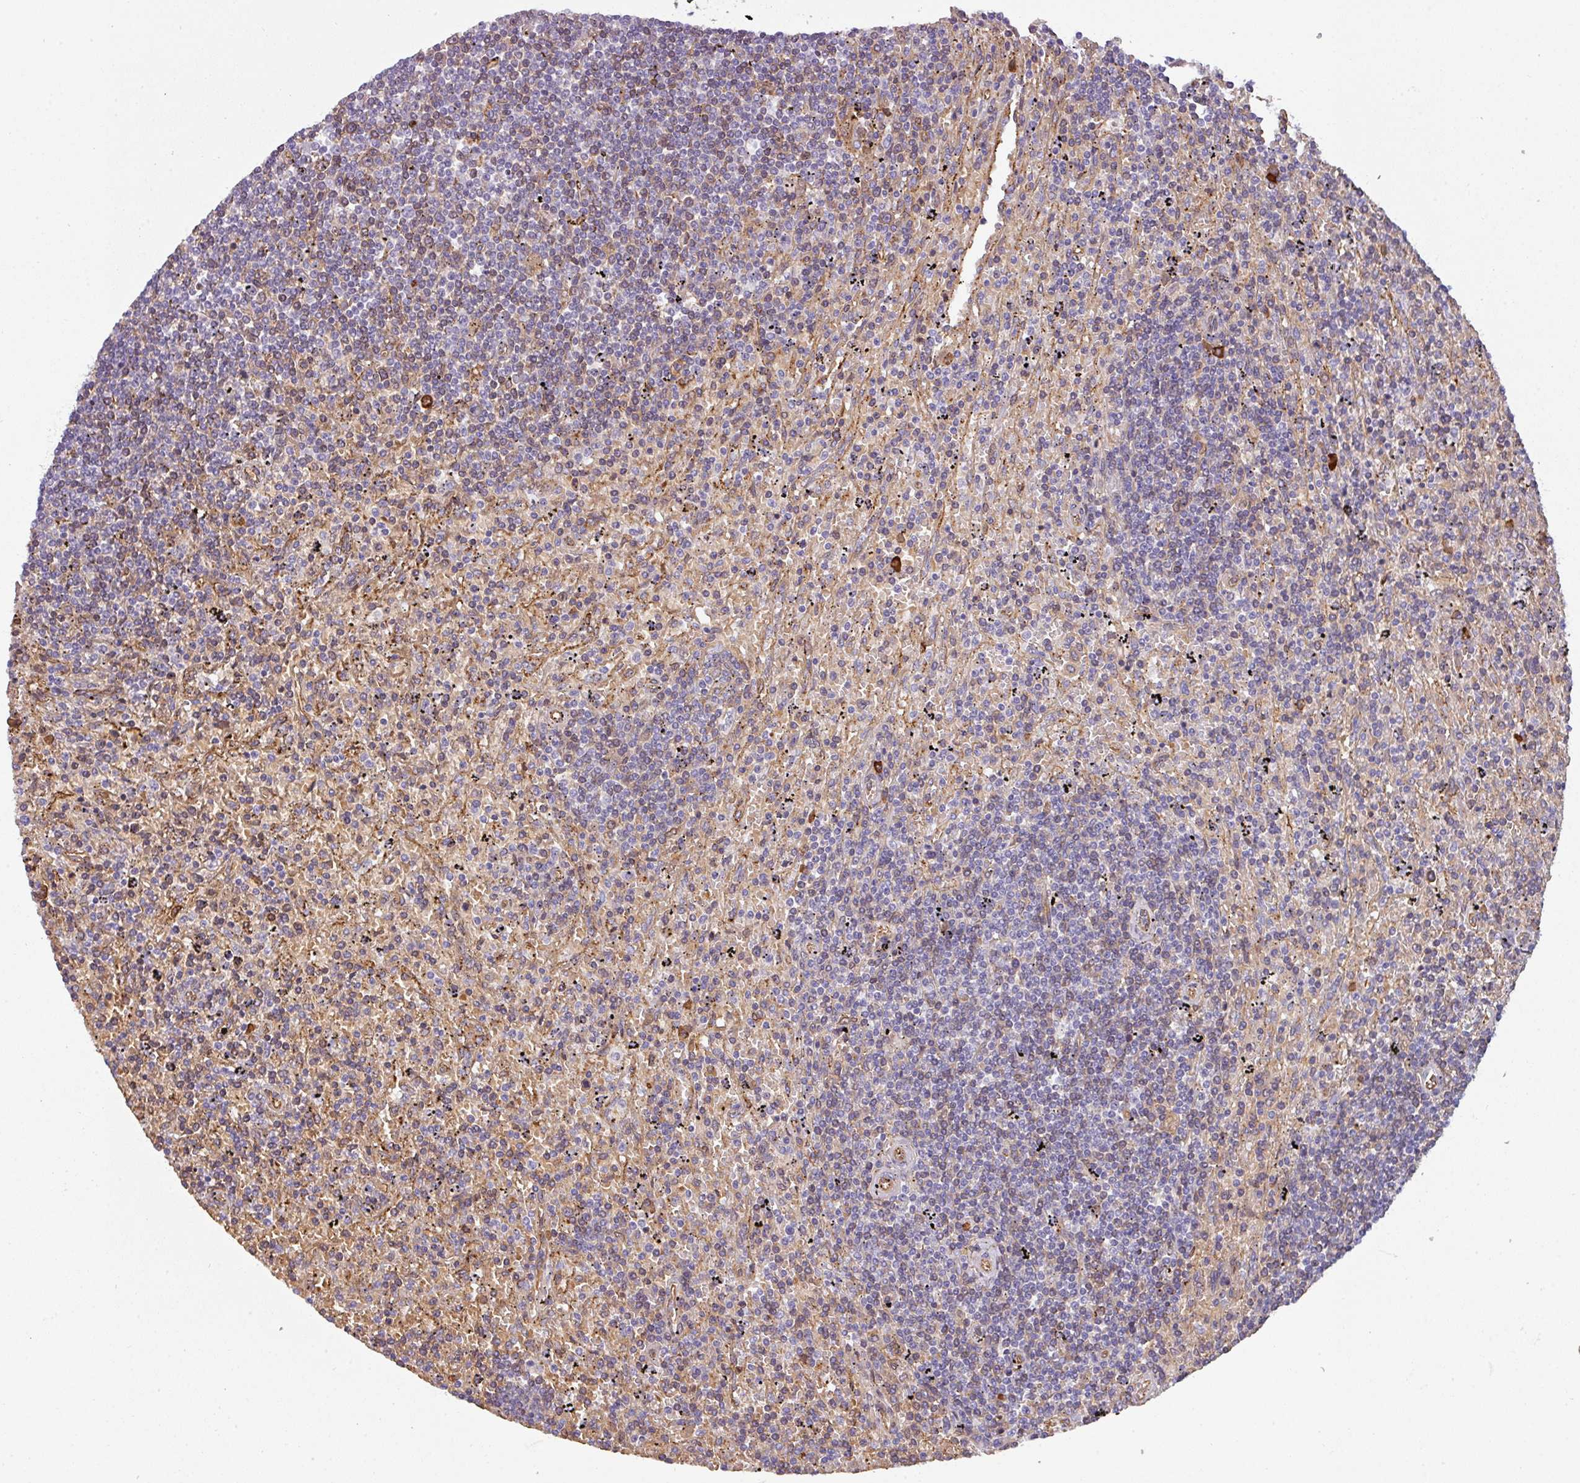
{"staining": {"intensity": "weak", "quantity": "25%-75%", "location": "cytoplasmic/membranous"}, "tissue": "lymphoma", "cell_type": "Tumor cells", "image_type": "cancer", "snomed": [{"axis": "morphology", "description": "Malignant lymphoma, non-Hodgkin's type, Low grade"}, {"axis": "topography", "description": "Spleen"}], "caption": "A brown stain shows weak cytoplasmic/membranous positivity of a protein in lymphoma tumor cells.", "gene": "BUD23", "patient": {"sex": "male", "age": 76}}